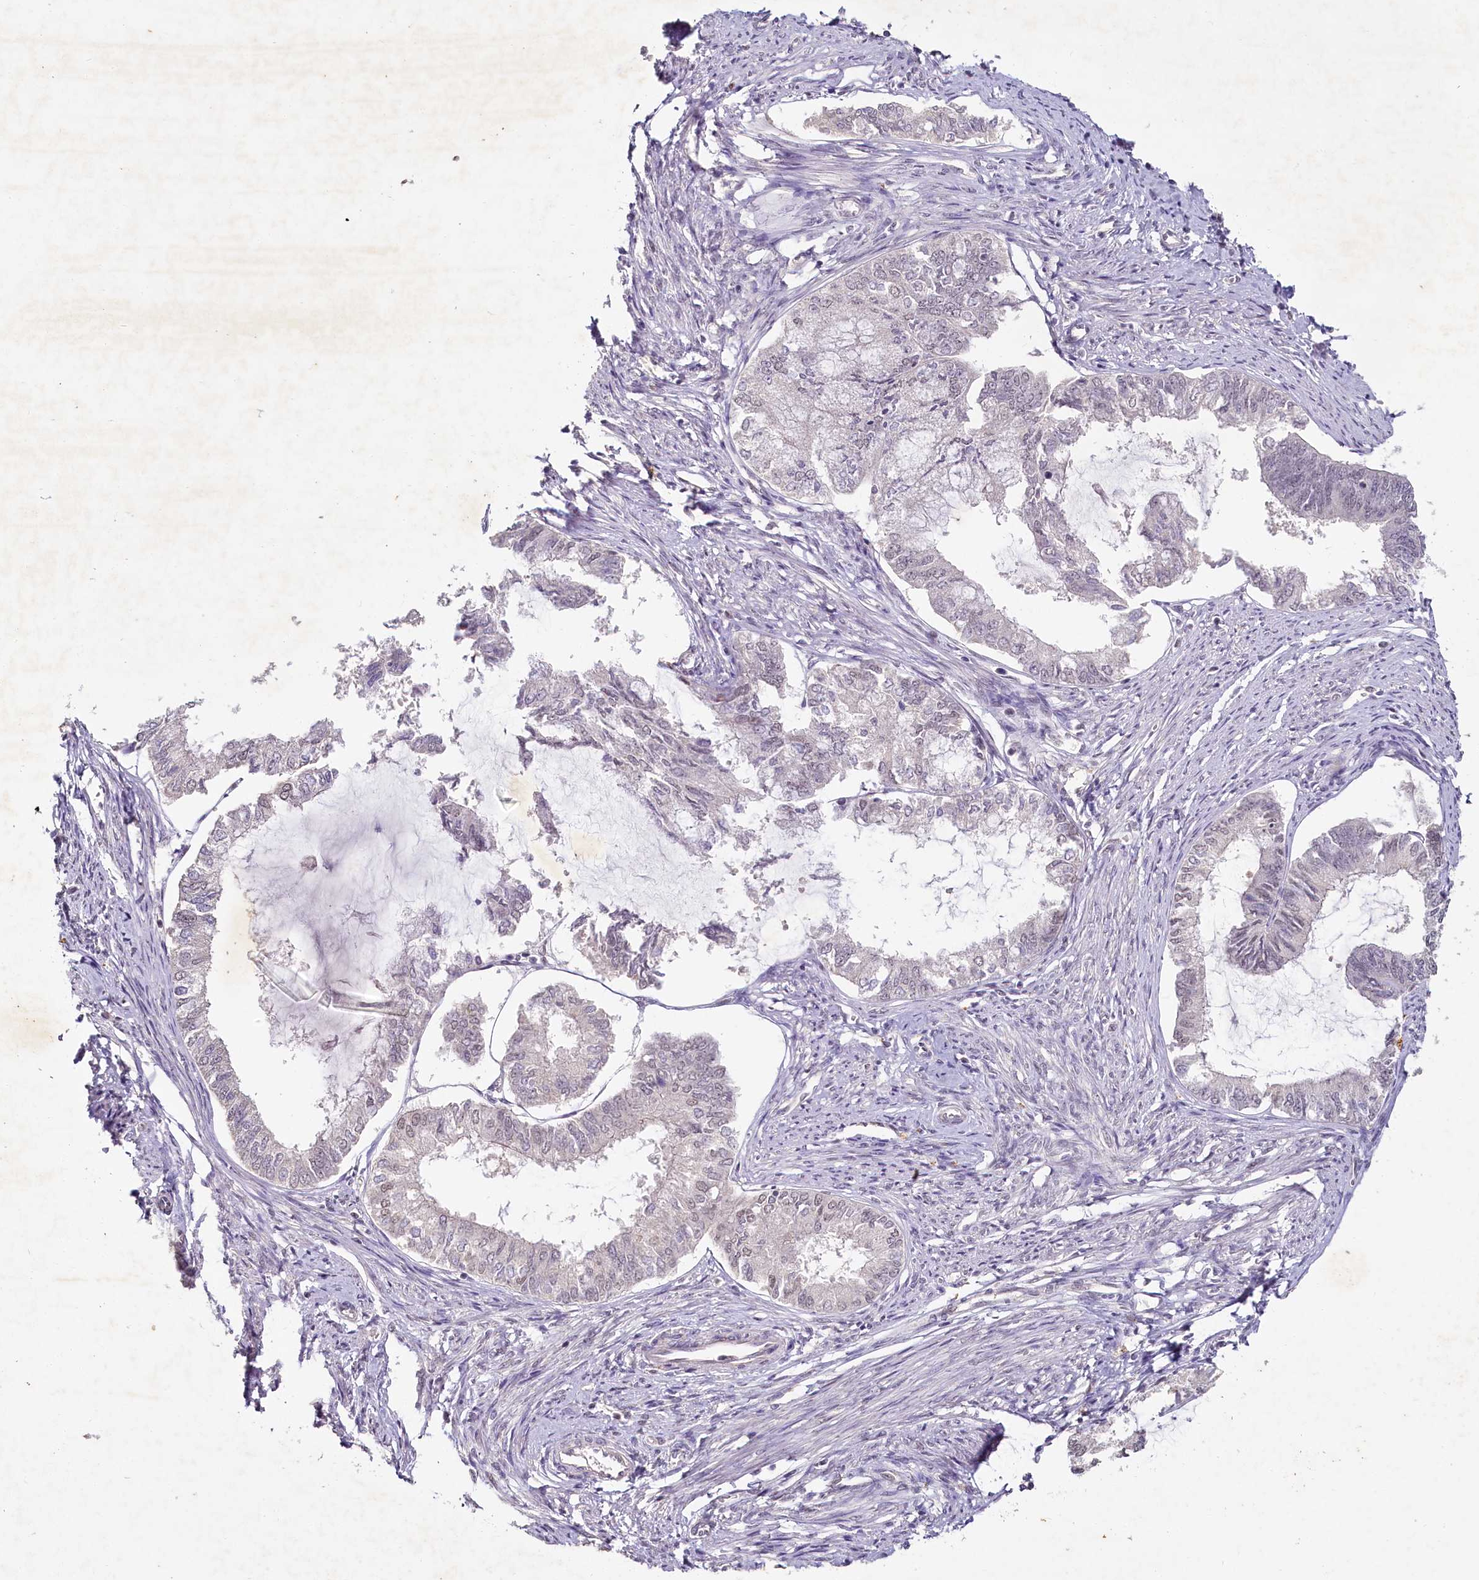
{"staining": {"intensity": "negative", "quantity": "none", "location": "none"}, "tissue": "endometrial cancer", "cell_type": "Tumor cells", "image_type": "cancer", "snomed": [{"axis": "morphology", "description": "Adenocarcinoma, NOS"}, {"axis": "topography", "description": "Endometrium"}], "caption": "A high-resolution photomicrograph shows immunohistochemistry staining of endometrial cancer (adenocarcinoma), which demonstrates no significant expression in tumor cells.", "gene": "MUCL1", "patient": {"sex": "female", "age": 86}}